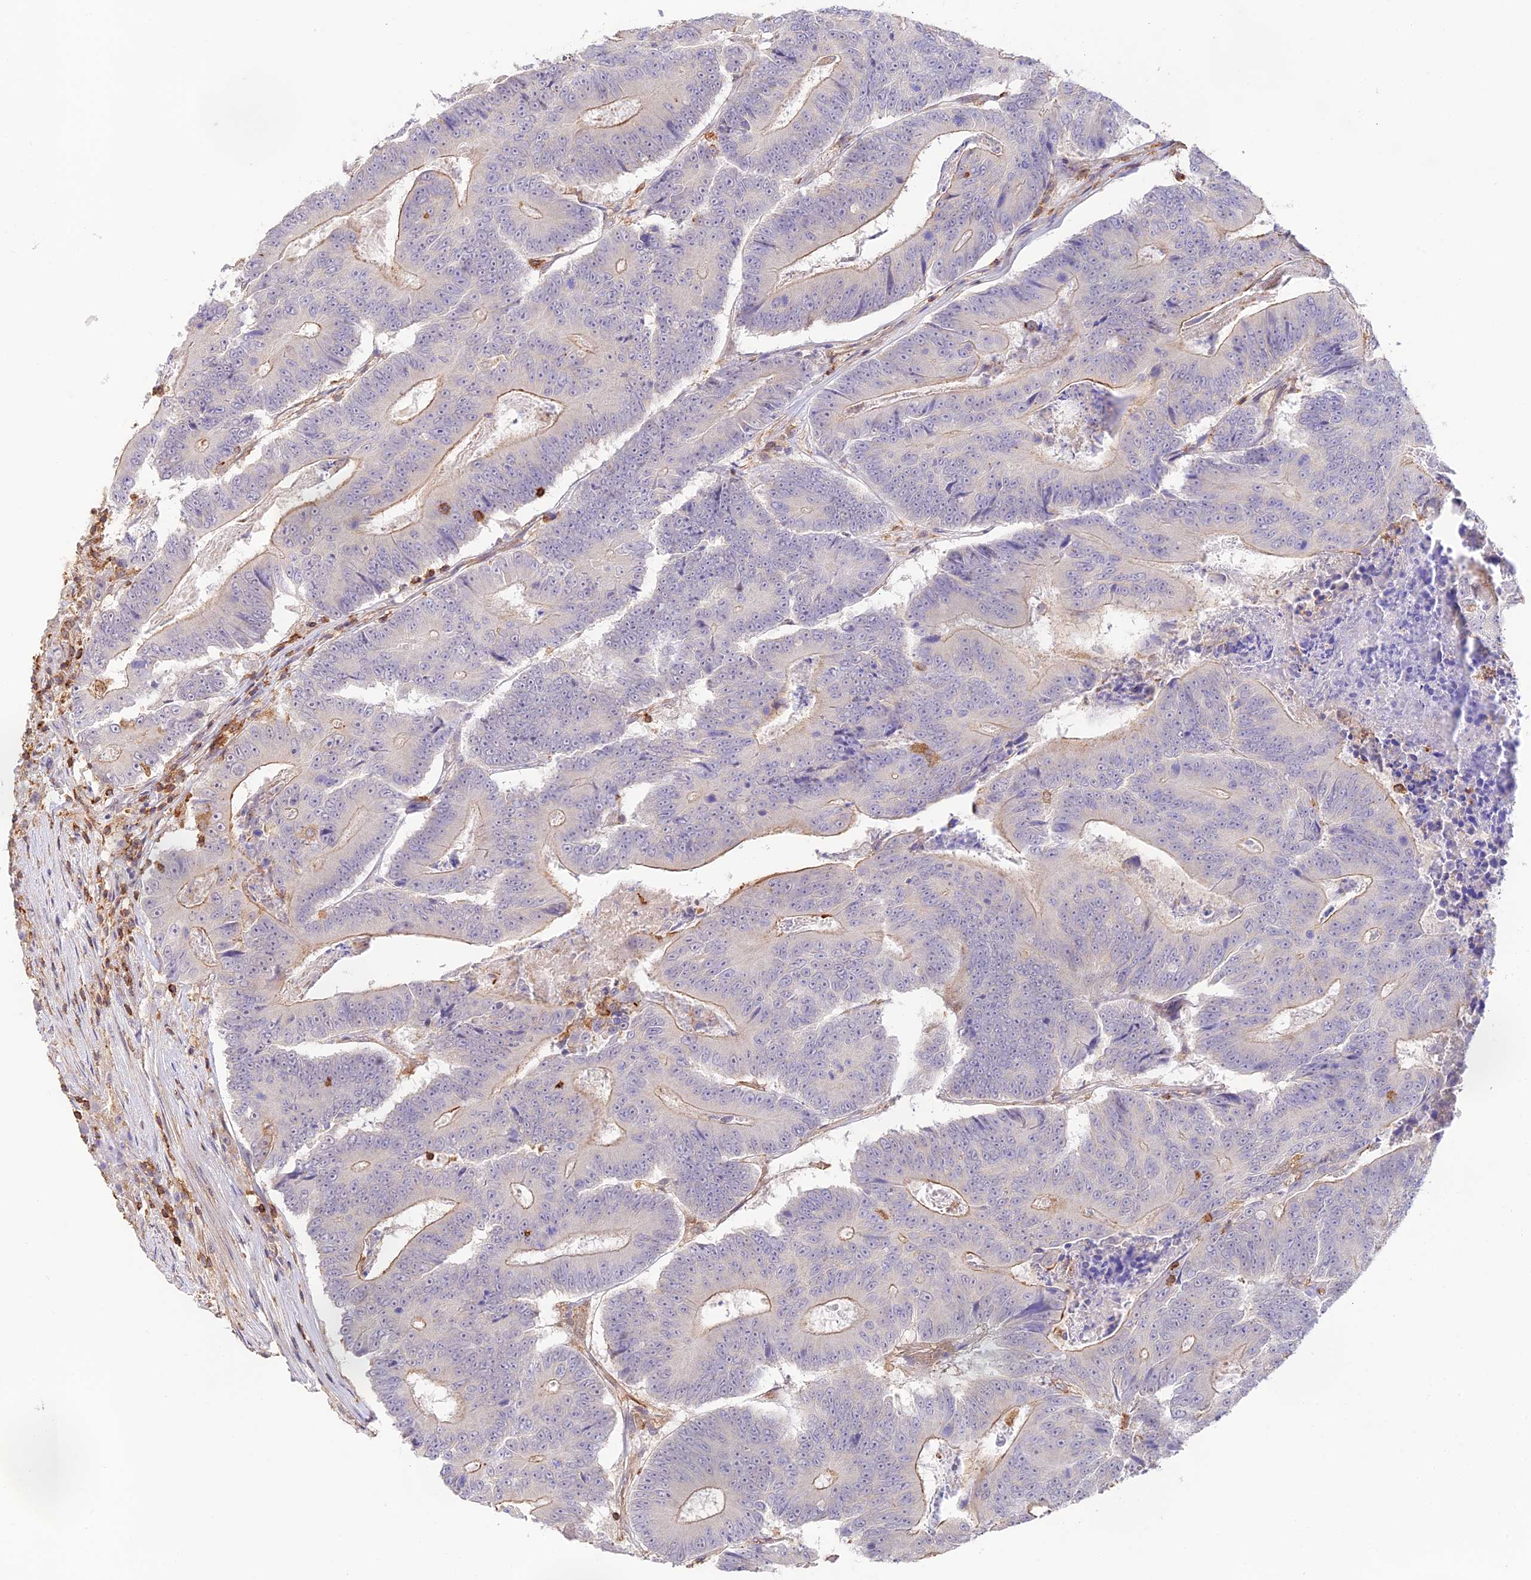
{"staining": {"intensity": "weak", "quantity": "<25%", "location": "cytoplasmic/membranous"}, "tissue": "colorectal cancer", "cell_type": "Tumor cells", "image_type": "cancer", "snomed": [{"axis": "morphology", "description": "Adenocarcinoma, NOS"}, {"axis": "topography", "description": "Colon"}], "caption": "Adenocarcinoma (colorectal) was stained to show a protein in brown. There is no significant positivity in tumor cells.", "gene": "DENND1C", "patient": {"sex": "male", "age": 83}}